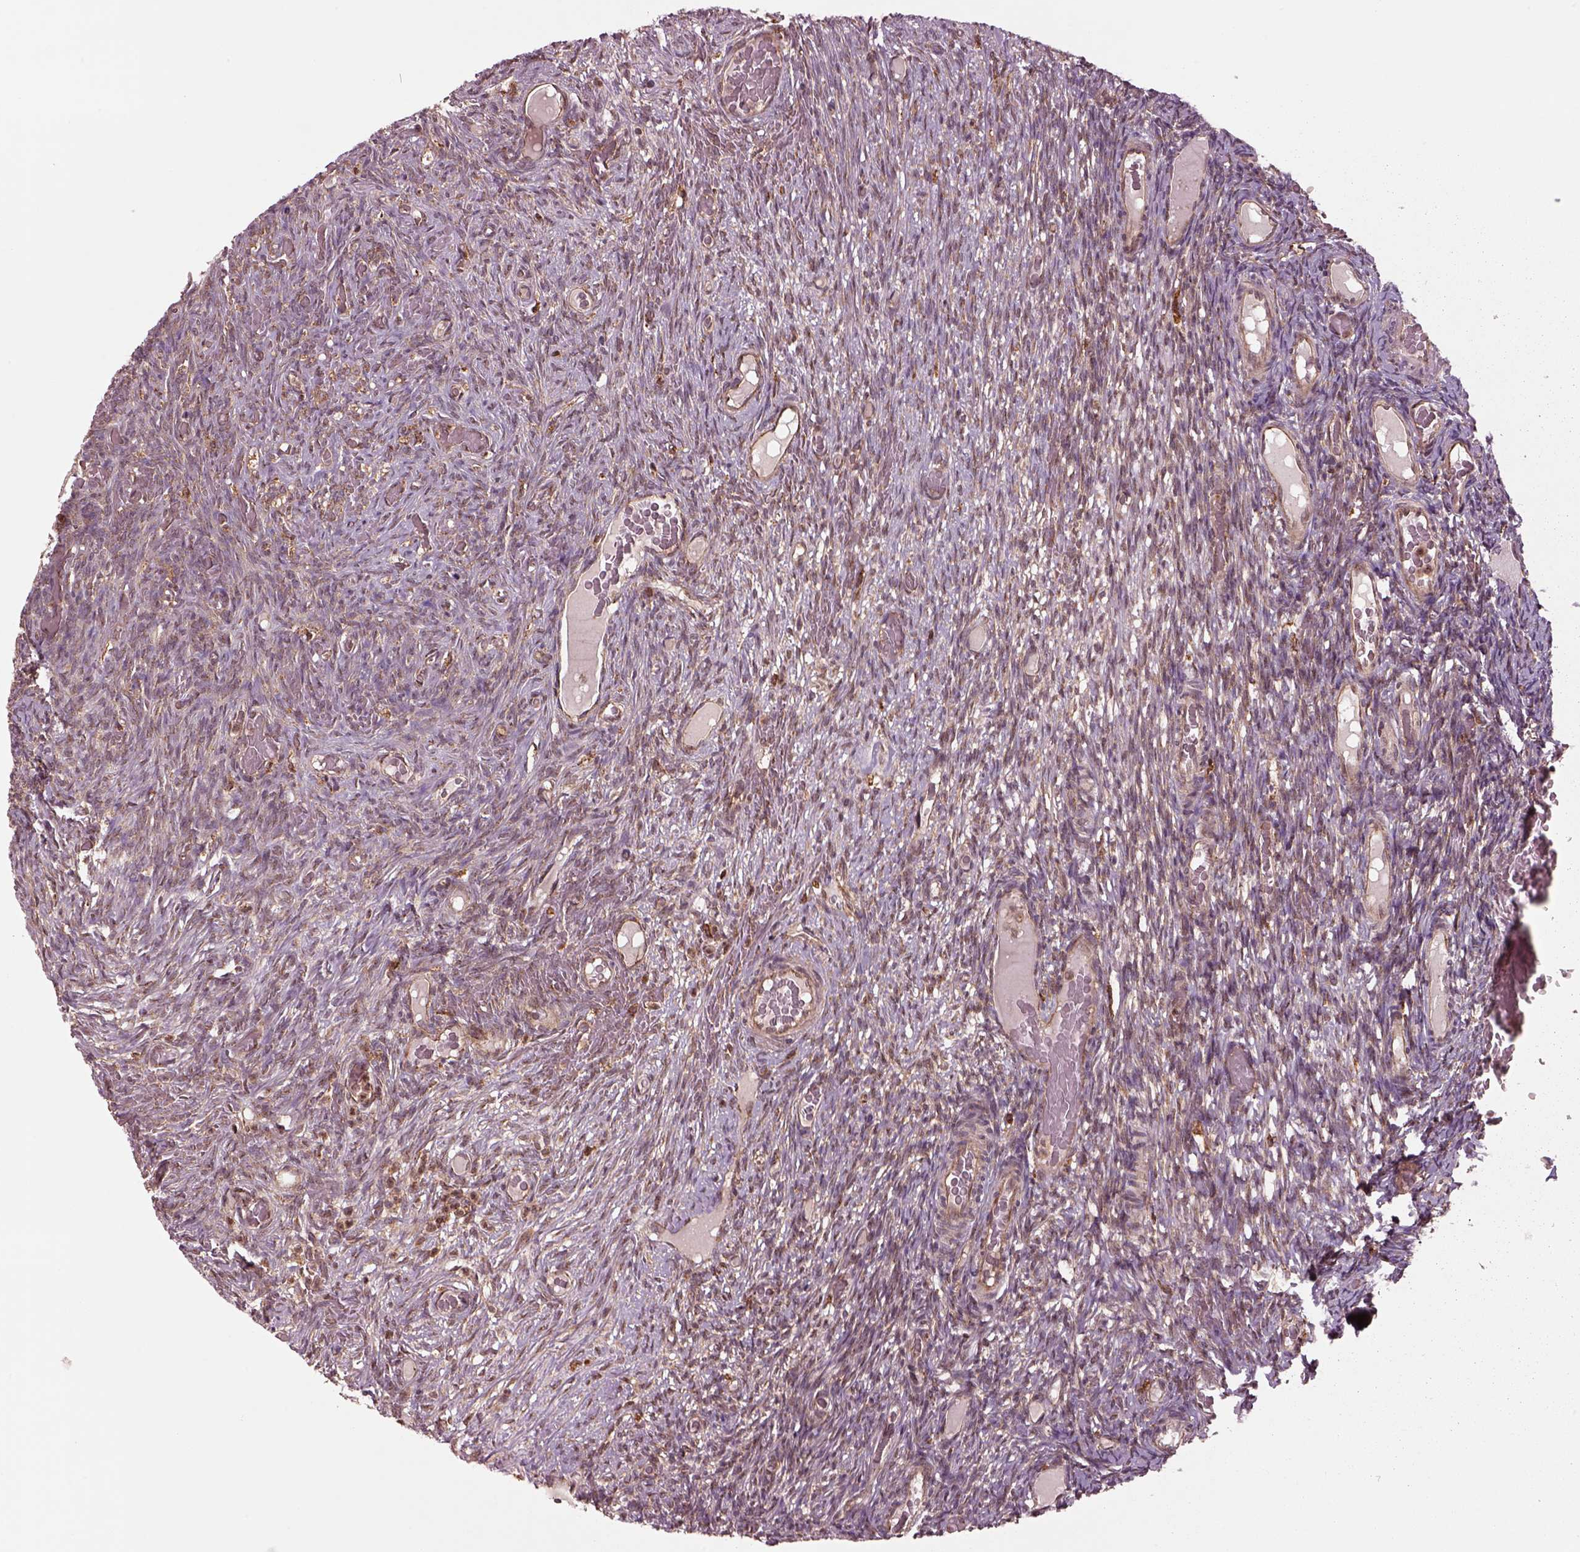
{"staining": {"intensity": "moderate", "quantity": ">75%", "location": "cytoplasmic/membranous"}, "tissue": "ovary", "cell_type": "Follicle cells", "image_type": "normal", "snomed": [{"axis": "morphology", "description": "Normal tissue, NOS"}, {"axis": "topography", "description": "Ovary"}], "caption": "Protein staining of benign ovary displays moderate cytoplasmic/membranous positivity in approximately >75% of follicle cells.", "gene": "WASHC2A", "patient": {"sex": "female", "age": 34}}